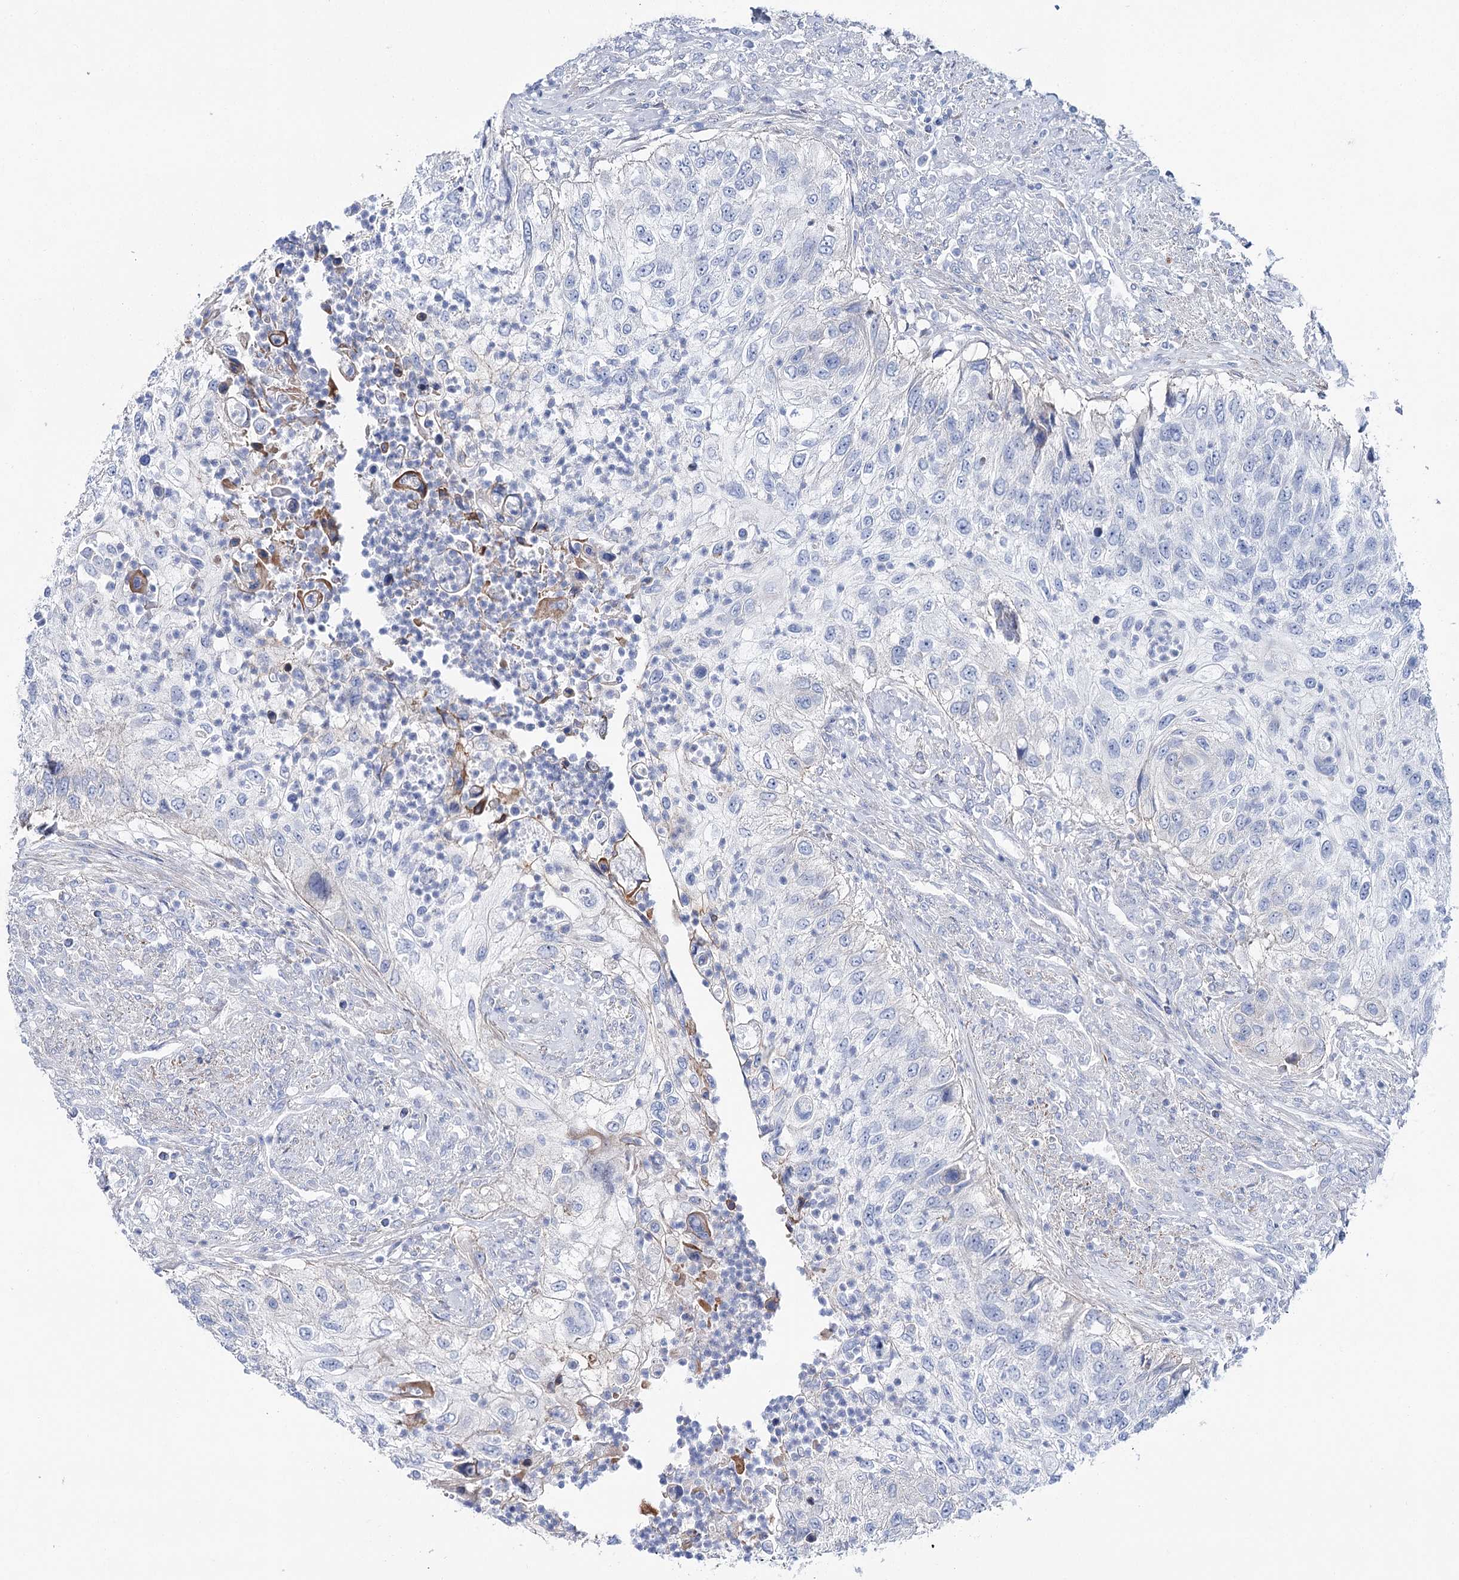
{"staining": {"intensity": "negative", "quantity": "none", "location": "none"}, "tissue": "urothelial cancer", "cell_type": "Tumor cells", "image_type": "cancer", "snomed": [{"axis": "morphology", "description": "Urothelial carcinoma, High grade"}, {"axis": "topography", "description": "Urinary bladder"}], "caption": "The histopathology image demonstrates no significant expression in tumor cells of urothelial cancer.", "gene": "ANKRD23", "patient": {"sex": "female", "age": 60}}